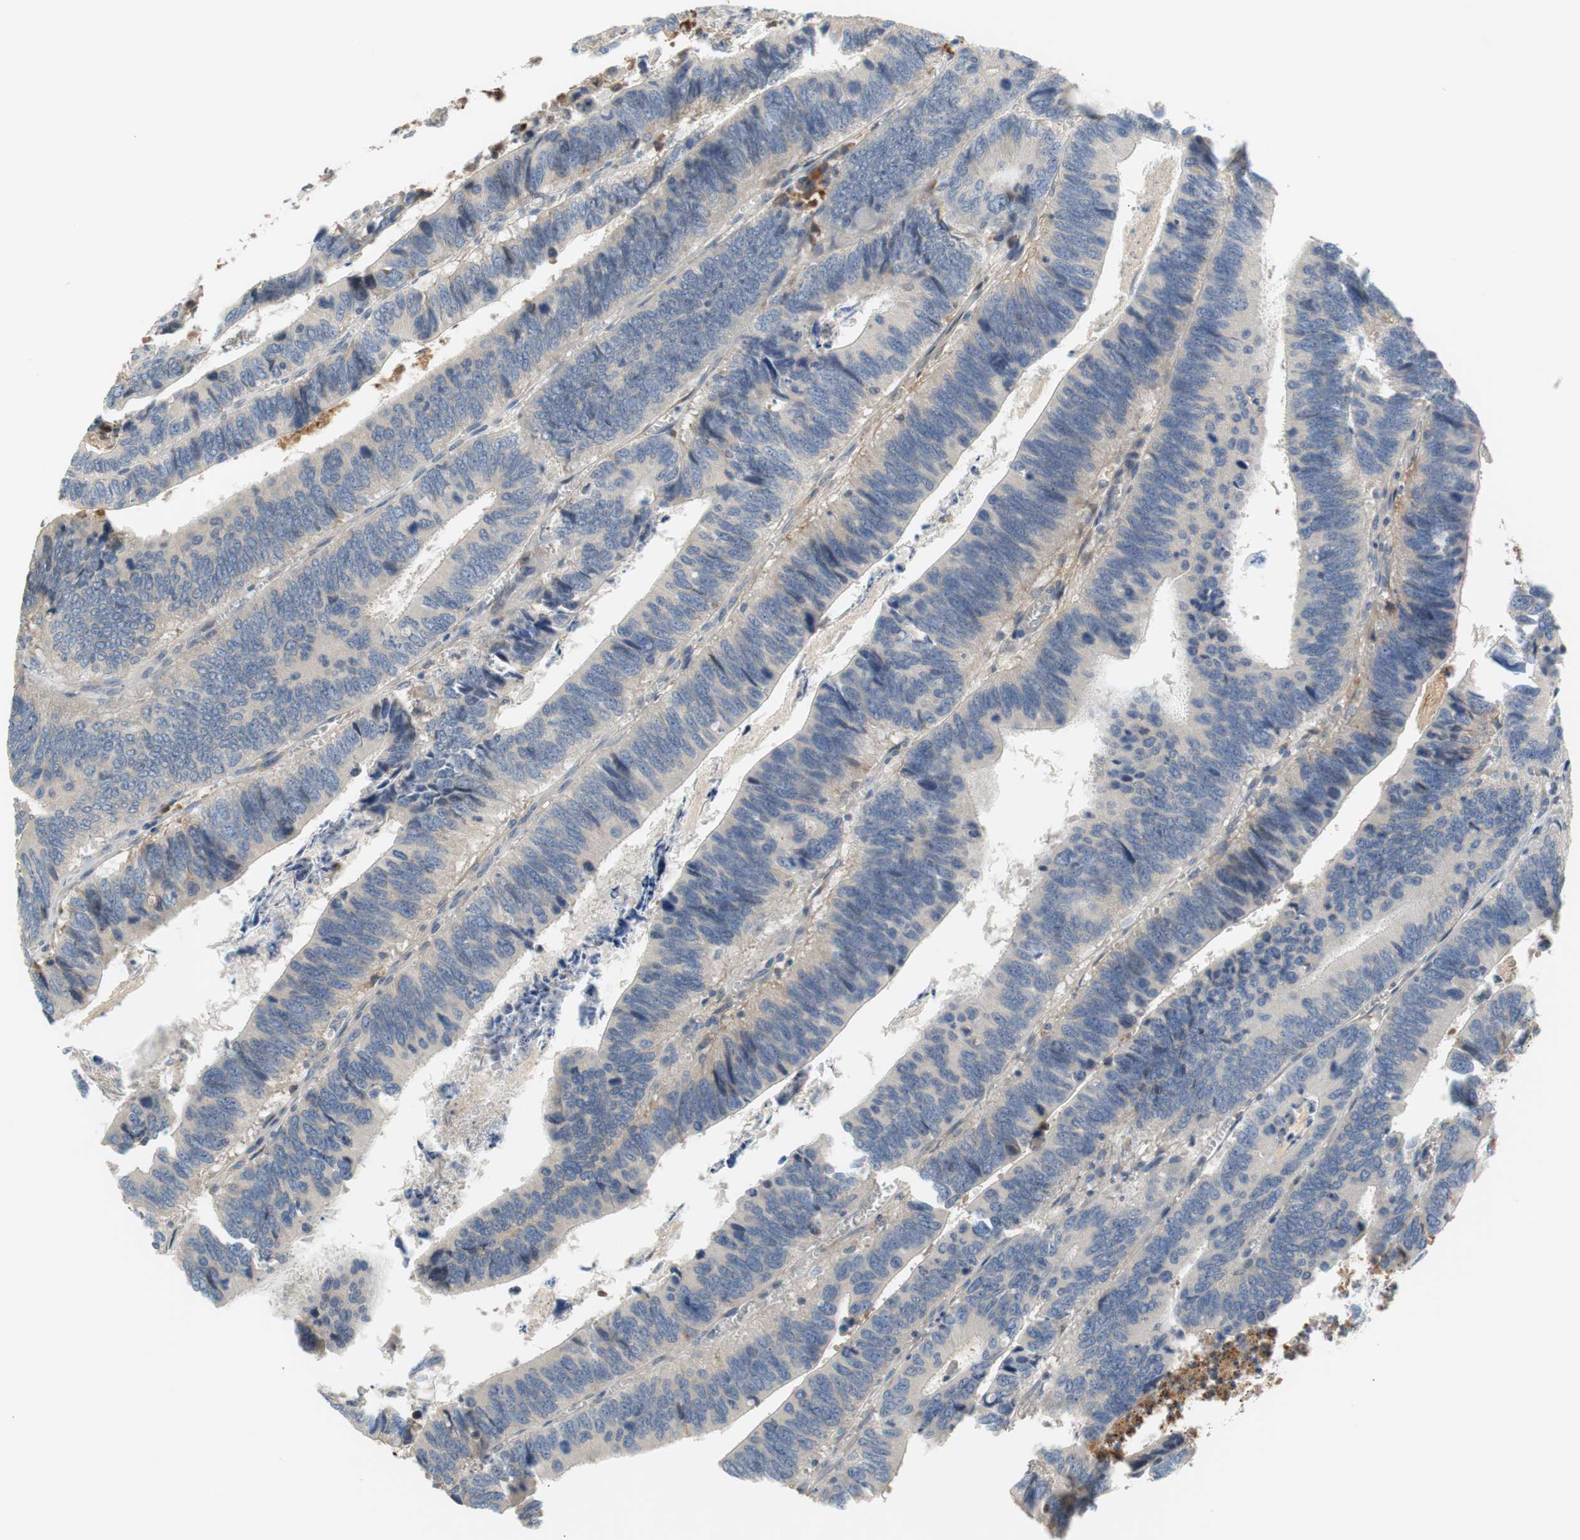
{"staining": {"intensity": "negative", "quantity": "none", "location": "none"}, "tissue": "colorectal cancer", "cell_type": "Tumor cells", "image_type": "cancer", "snomed": [{"axis": "morphology", "description": "Adenocarcinoma, NOS"}, {"axis": "topography", "description": "Colon"}], "caption": "Immunohistochemical staining of colorectal cancer demonstrates no significant expression in tumor cells.", "gene": "C4A", "patient": {"sex": "male", "age": 72}}